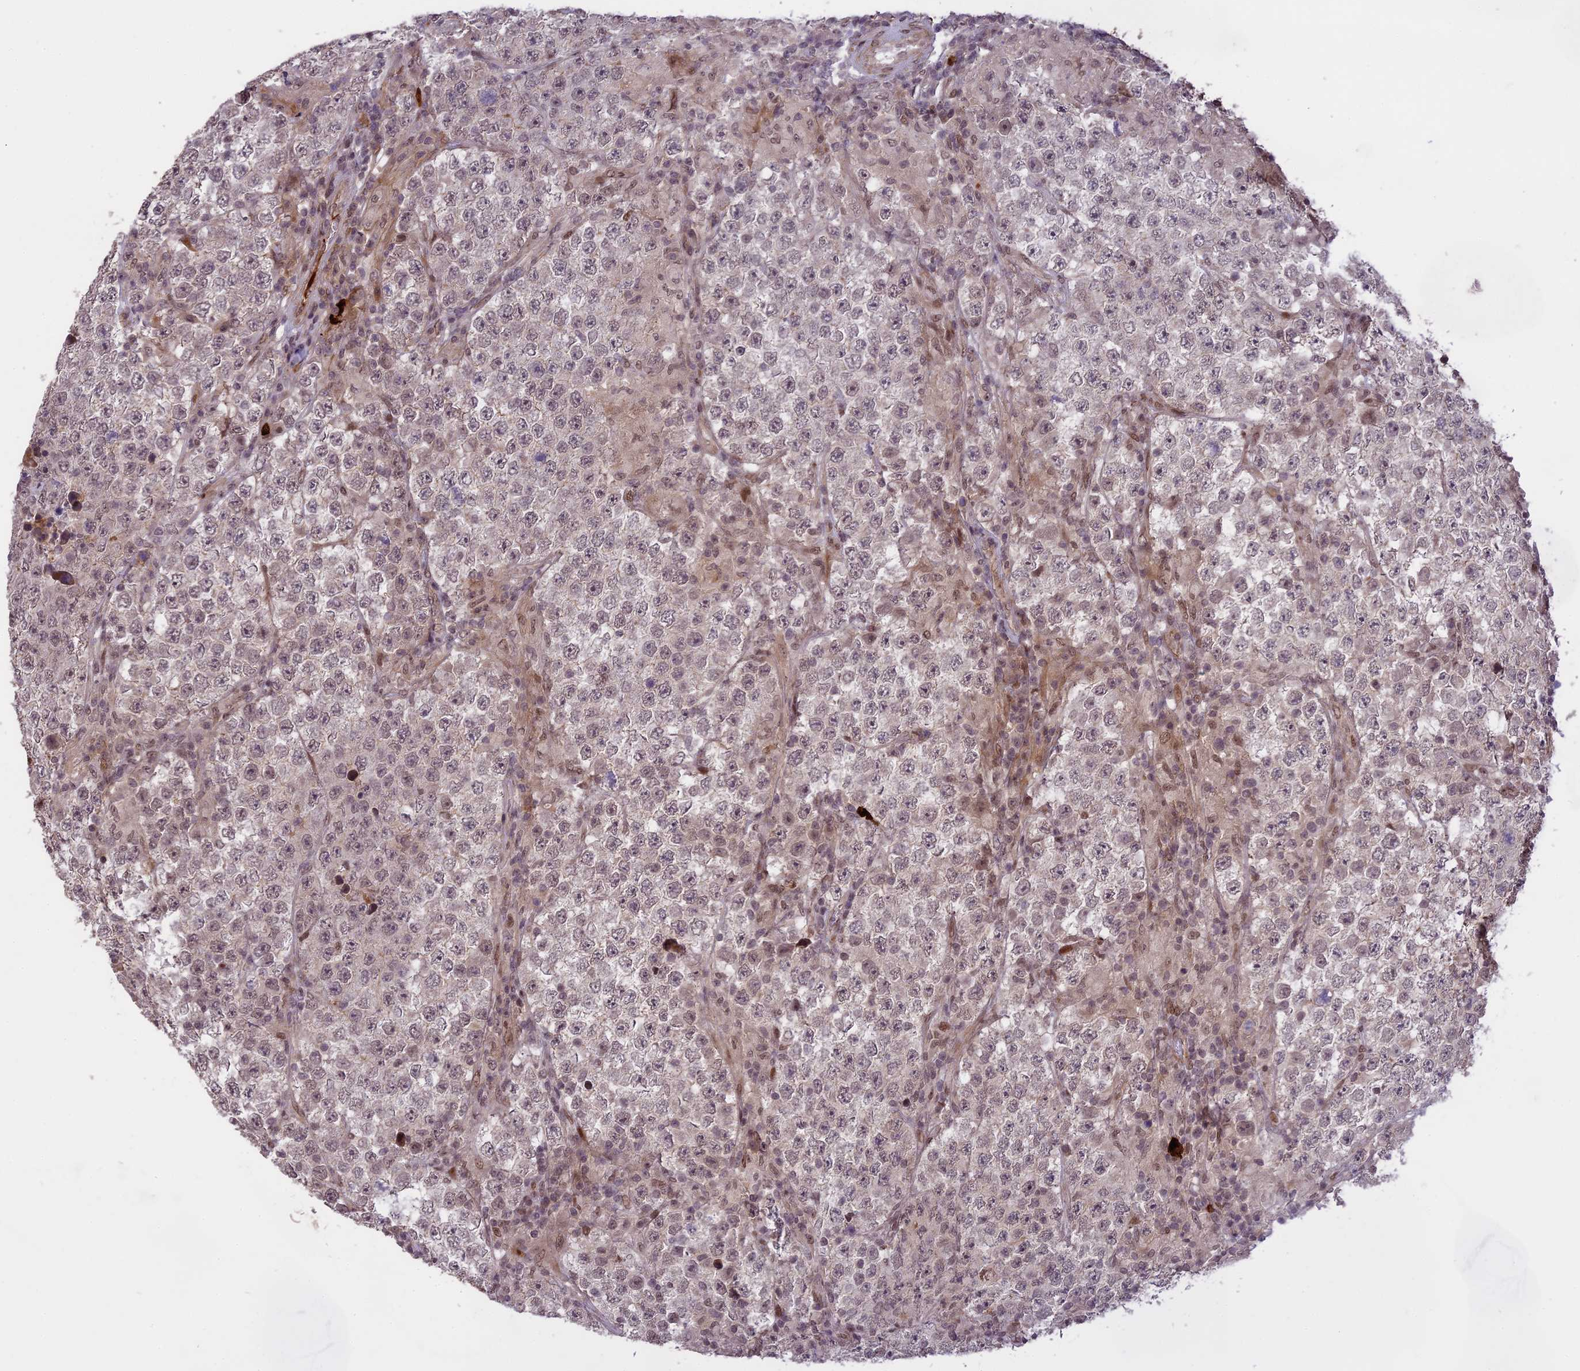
{"staining": {"intensity": "weak", "quantity": "25%-75%", "location": "nuclear"}, "tissue": "testis cancer", "cell_type": "Tumor cells", "image_type": "cancer", "snomed": [{"axis": "morphology", "description": "Normal tissue, NOS"}, {"axis": "morphology", "description": "Urothelial carcinoma, High grade"}, {"axis": "morphology", "description": "Seminoma, NOS"}, {"axis": "morphology", "description": "Carcinoma, Embryonal, NOS"}, {"axis": "topography", "description": "Urinary bladder"}, {"axis": "topography", "description": "Testis"}], "caption": "Protein analysis of urothelial carcinoma (high-grade) (testis) tissue displays weak nuclear staining in about 25%-75% of tumor cells.", "gene": "PRELID2", "patient": {"sex": "male", "age": 41}}